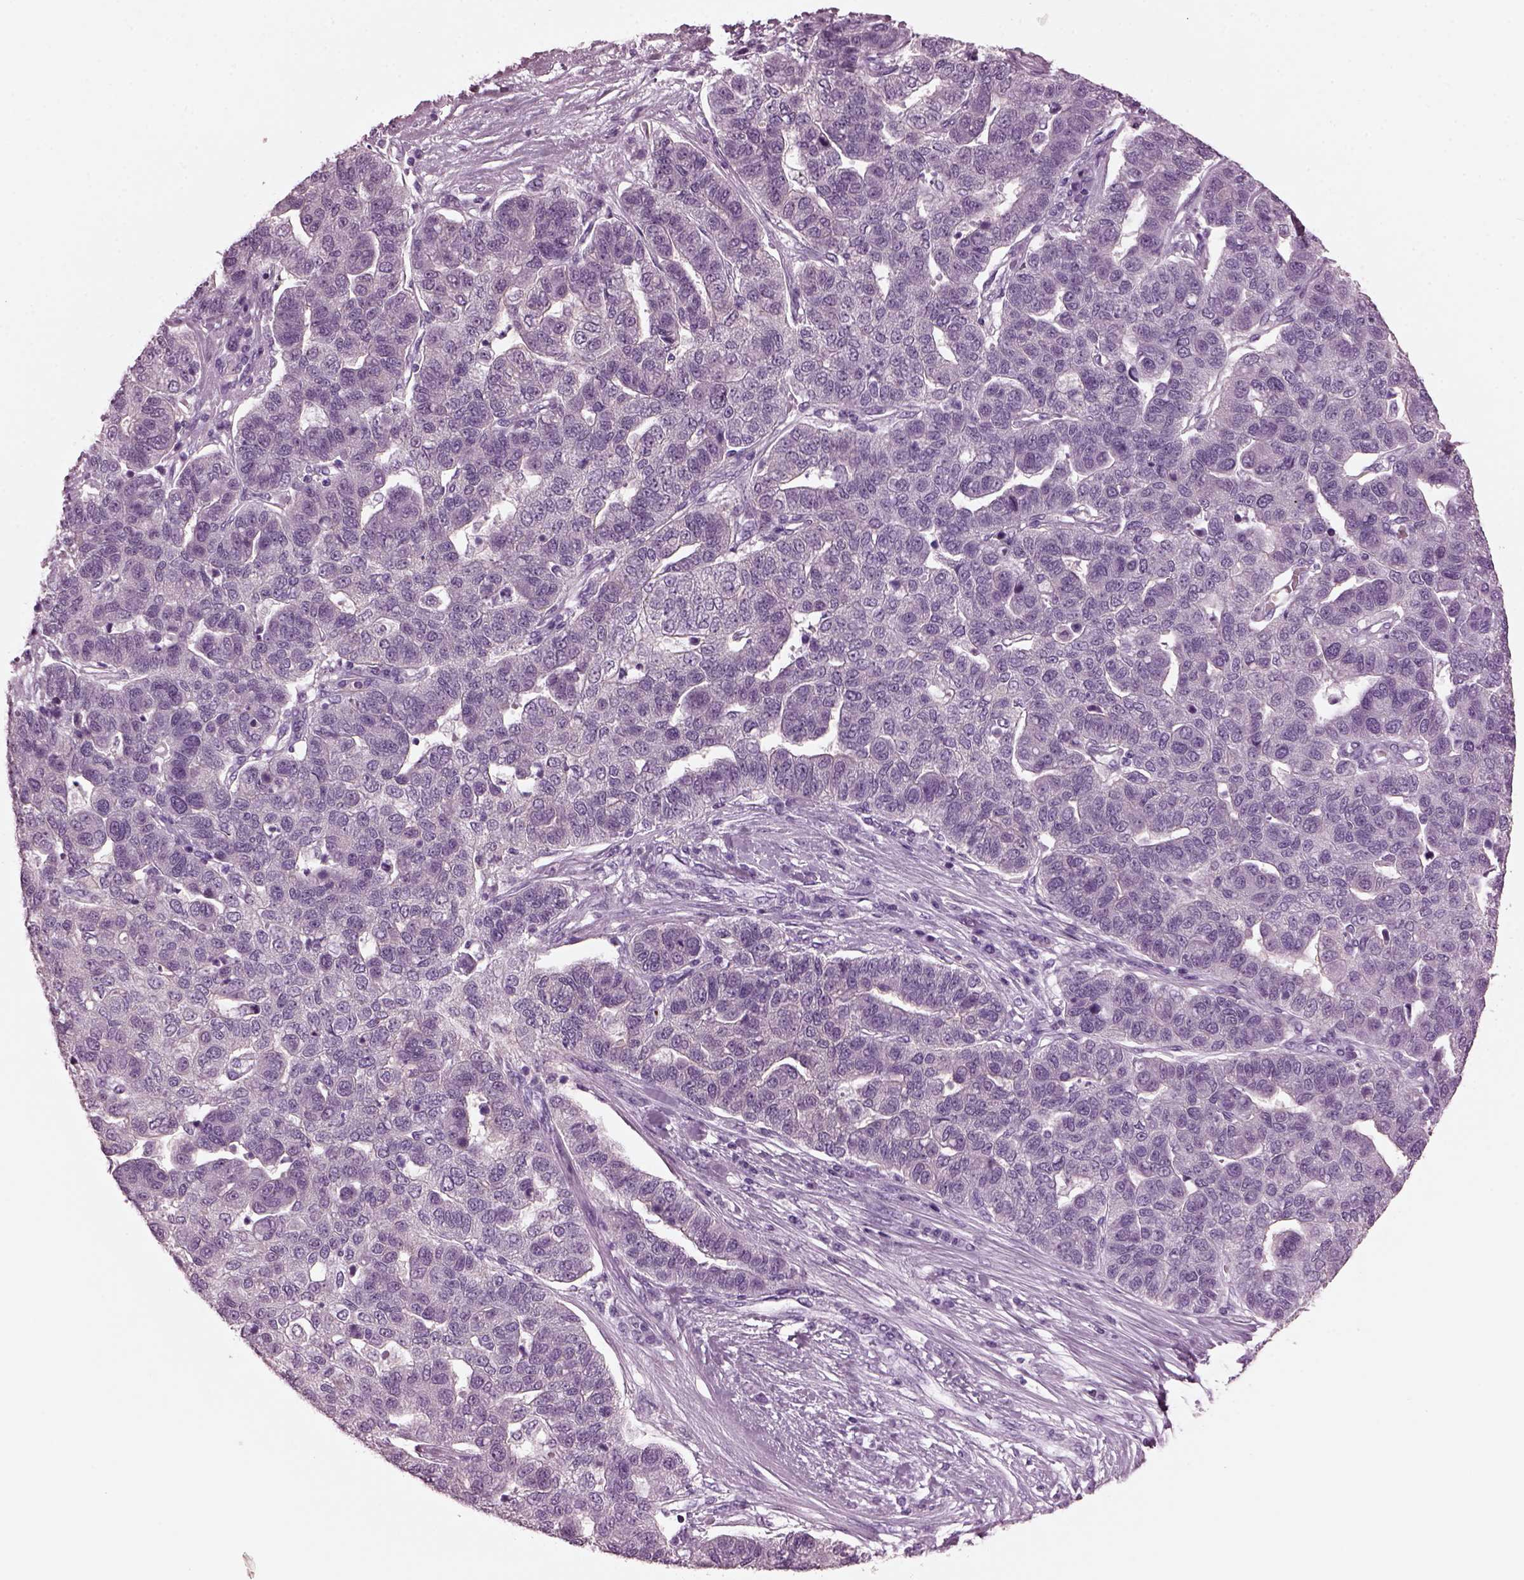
{"staining": {"intensity": "negative", "quantity": "none", "location": "none"}, "tissue": "pancreatic cancer", "cell_type": "Tumor cells", "image_type": "cancer", "snomed": [{"axis": "morphology", "description": "Adenocarcinoma, NOS"}, {"axis": "topography", "description": "Pancreas"}], "caption": "DAB immunohistochemical staining of adenocarcinoma (pancreatic) demonstrates no significant expression in tumor cells. The staining was performed using DAB to visualize the protein expression in brown, while the nuclei were stained in blue with hematoxylin (Magnification: 20x).", "gene": "SHTN1", "patient": {"sex": "female", "age": 61}}